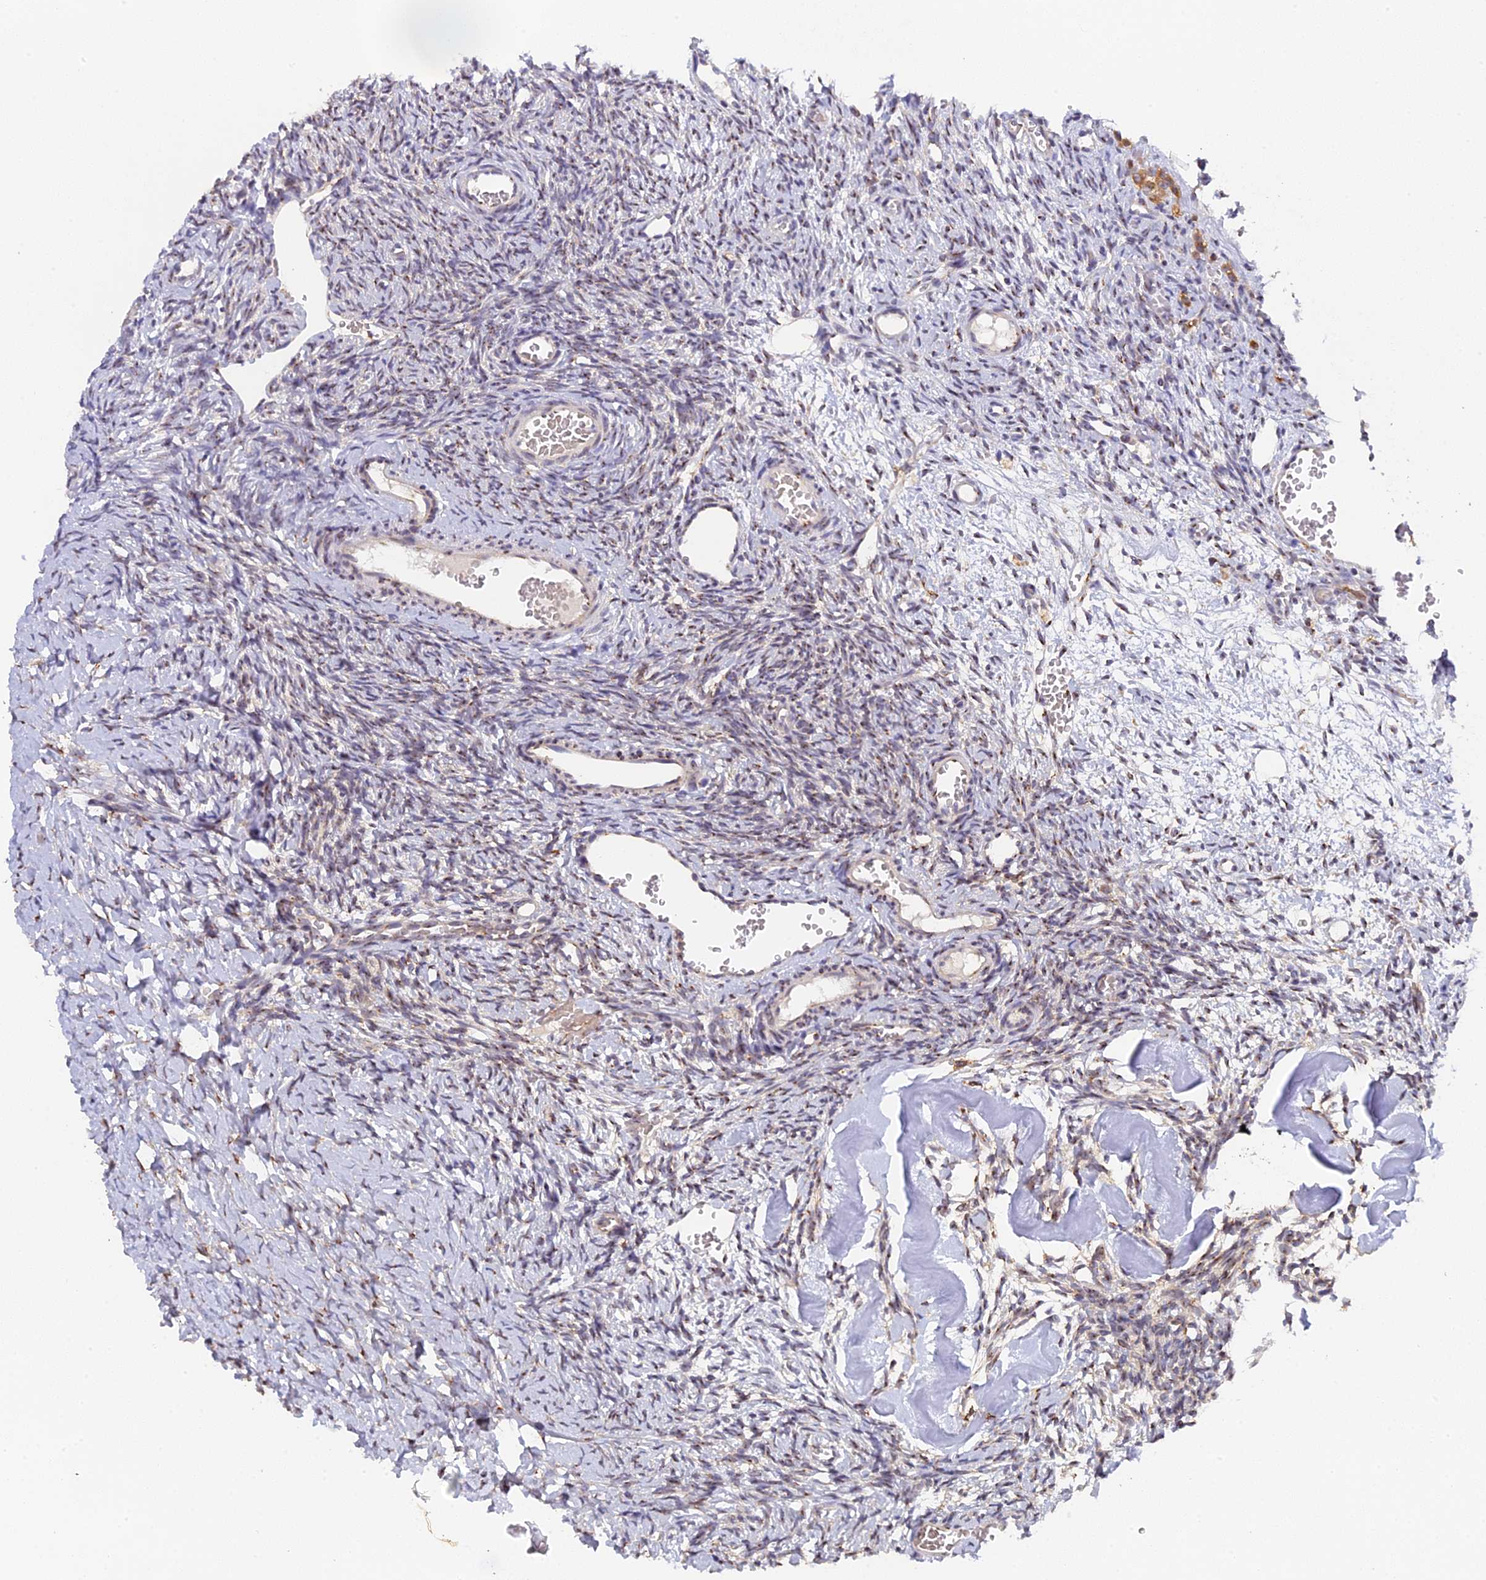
{"staining": {"intensity": "moderate", "quantity": "25%-75%", "location": "cytoplasmic/membranous"}, "tissue": "ovary", "cell_type": "Ovarian stroma cells", "image_type": "normal", "snomed": [{"axis": "morphology", "description": "Normal tissue, NOS"}, {"axis": "topography", "description": "Ovary"}], "caption": "This is a photomicrograph of immunohistochemistry (IHC) staining of unremarkable ovary, which shows moderate expression in the cytoplasmic/membranous of ovarian stroma cells.", "gene": "SNX17", "patient": {"sex": "female", "age": 39}}